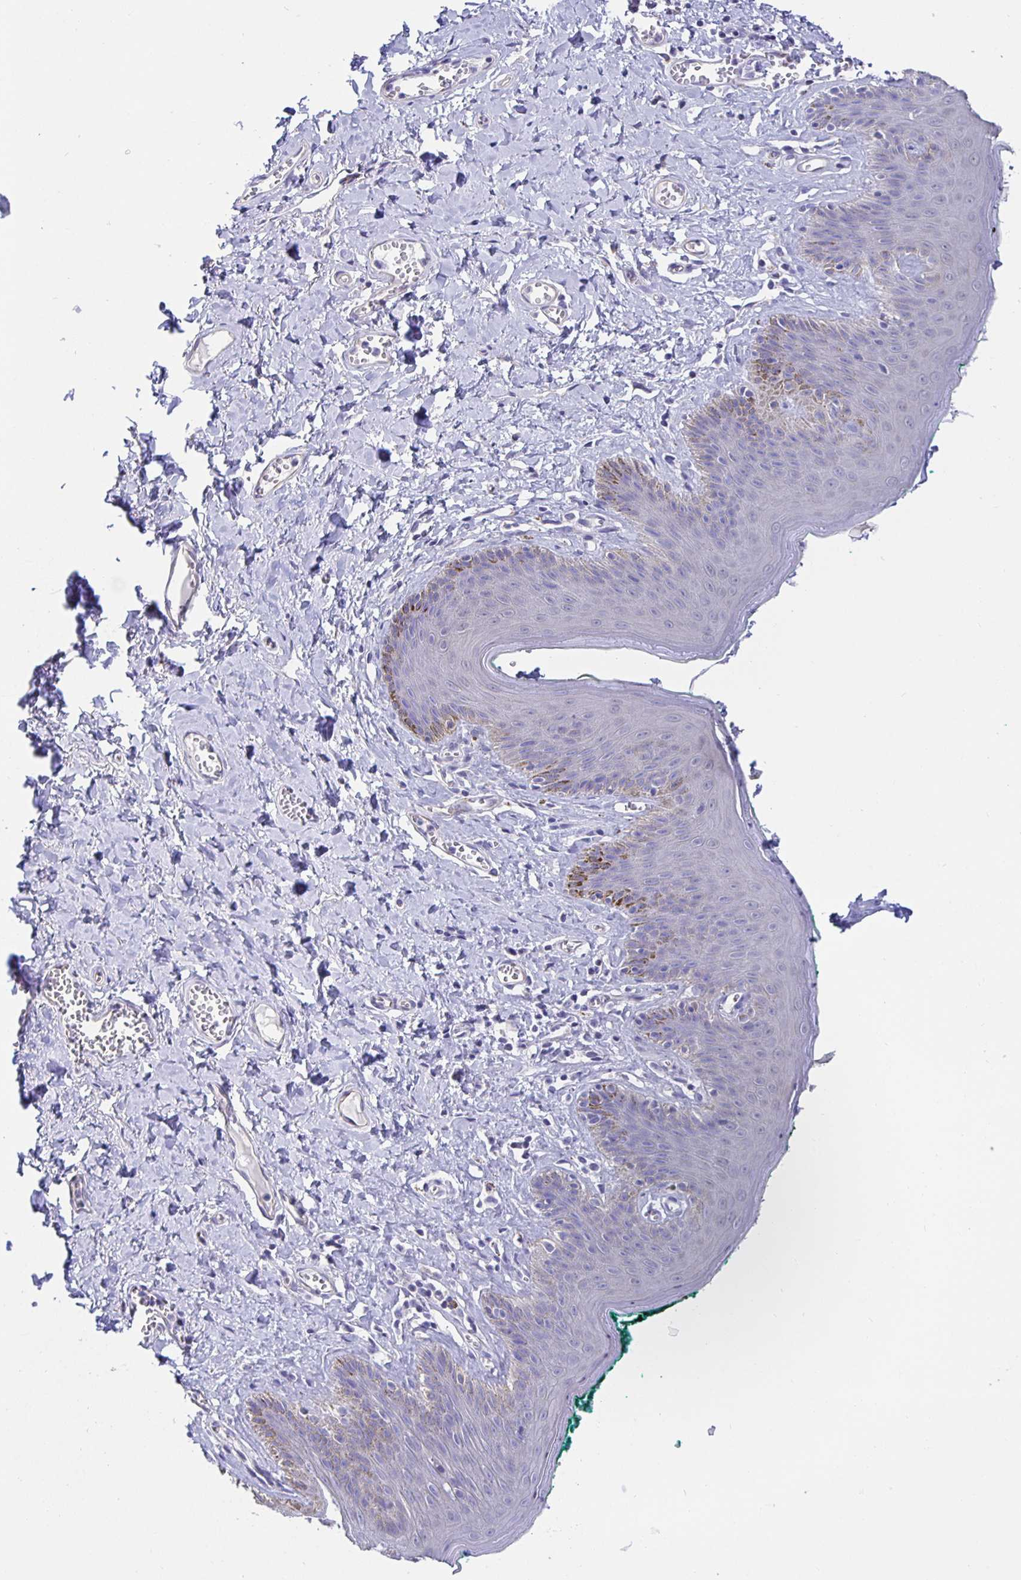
{"staining": {"intensity": "moderate", "quantity": "<25%", "location": "cytoplasmic/membranous"}, "tissue": "skin", "cell_type": "Epidermal cells", "image_type": "normal", "snomed": [{"axis": "morphology", "description": "Normal tissue, NOS"}, {"axis": "topography", "description": "Vulva"}, {"axis": "topography", "description": "Peripheral nerve tissue"}], "caption": "DAB immunohistochemical staining of unremarkable human skin demonstrates moderate cytoplasmic/membranous protein staining in approximately <25% of epidermal cells. (DAB = brown stain, brightfield microscopy at high magnification).", "gene": "HSPA4L", "patient": {"sex": "female", "age": 66}}